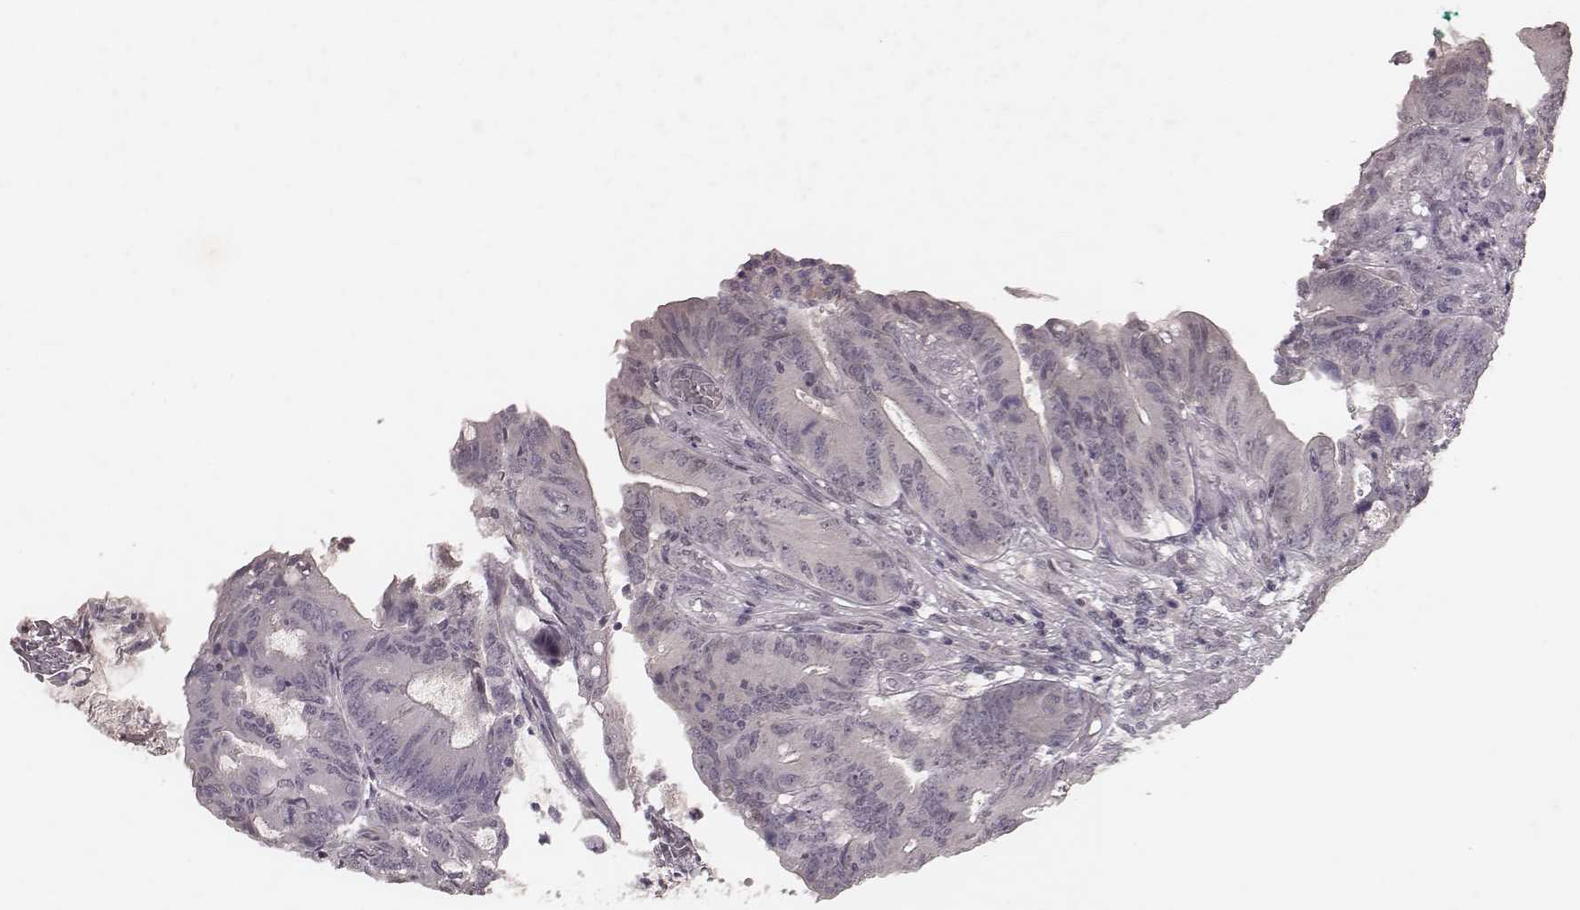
{"staining": {"intensity": "negative", "quantity": "none", "location": "none"}, "tissue": "colorectal cancer", "cell_type": "Tumor cells", "image_type": "cancer", "snomed": [{"axis": "morphology", "description": "Adenocarcinoma, NOS"}, {"axis": "topography", "description": "Colon"}], "caption": "The IHC micrograph has no significant positivity in tumor cells of adenocarcinoma (colorectal) tissue.", "gene": "FAM13B", "patient": {"sex": "female", "age": 70}}